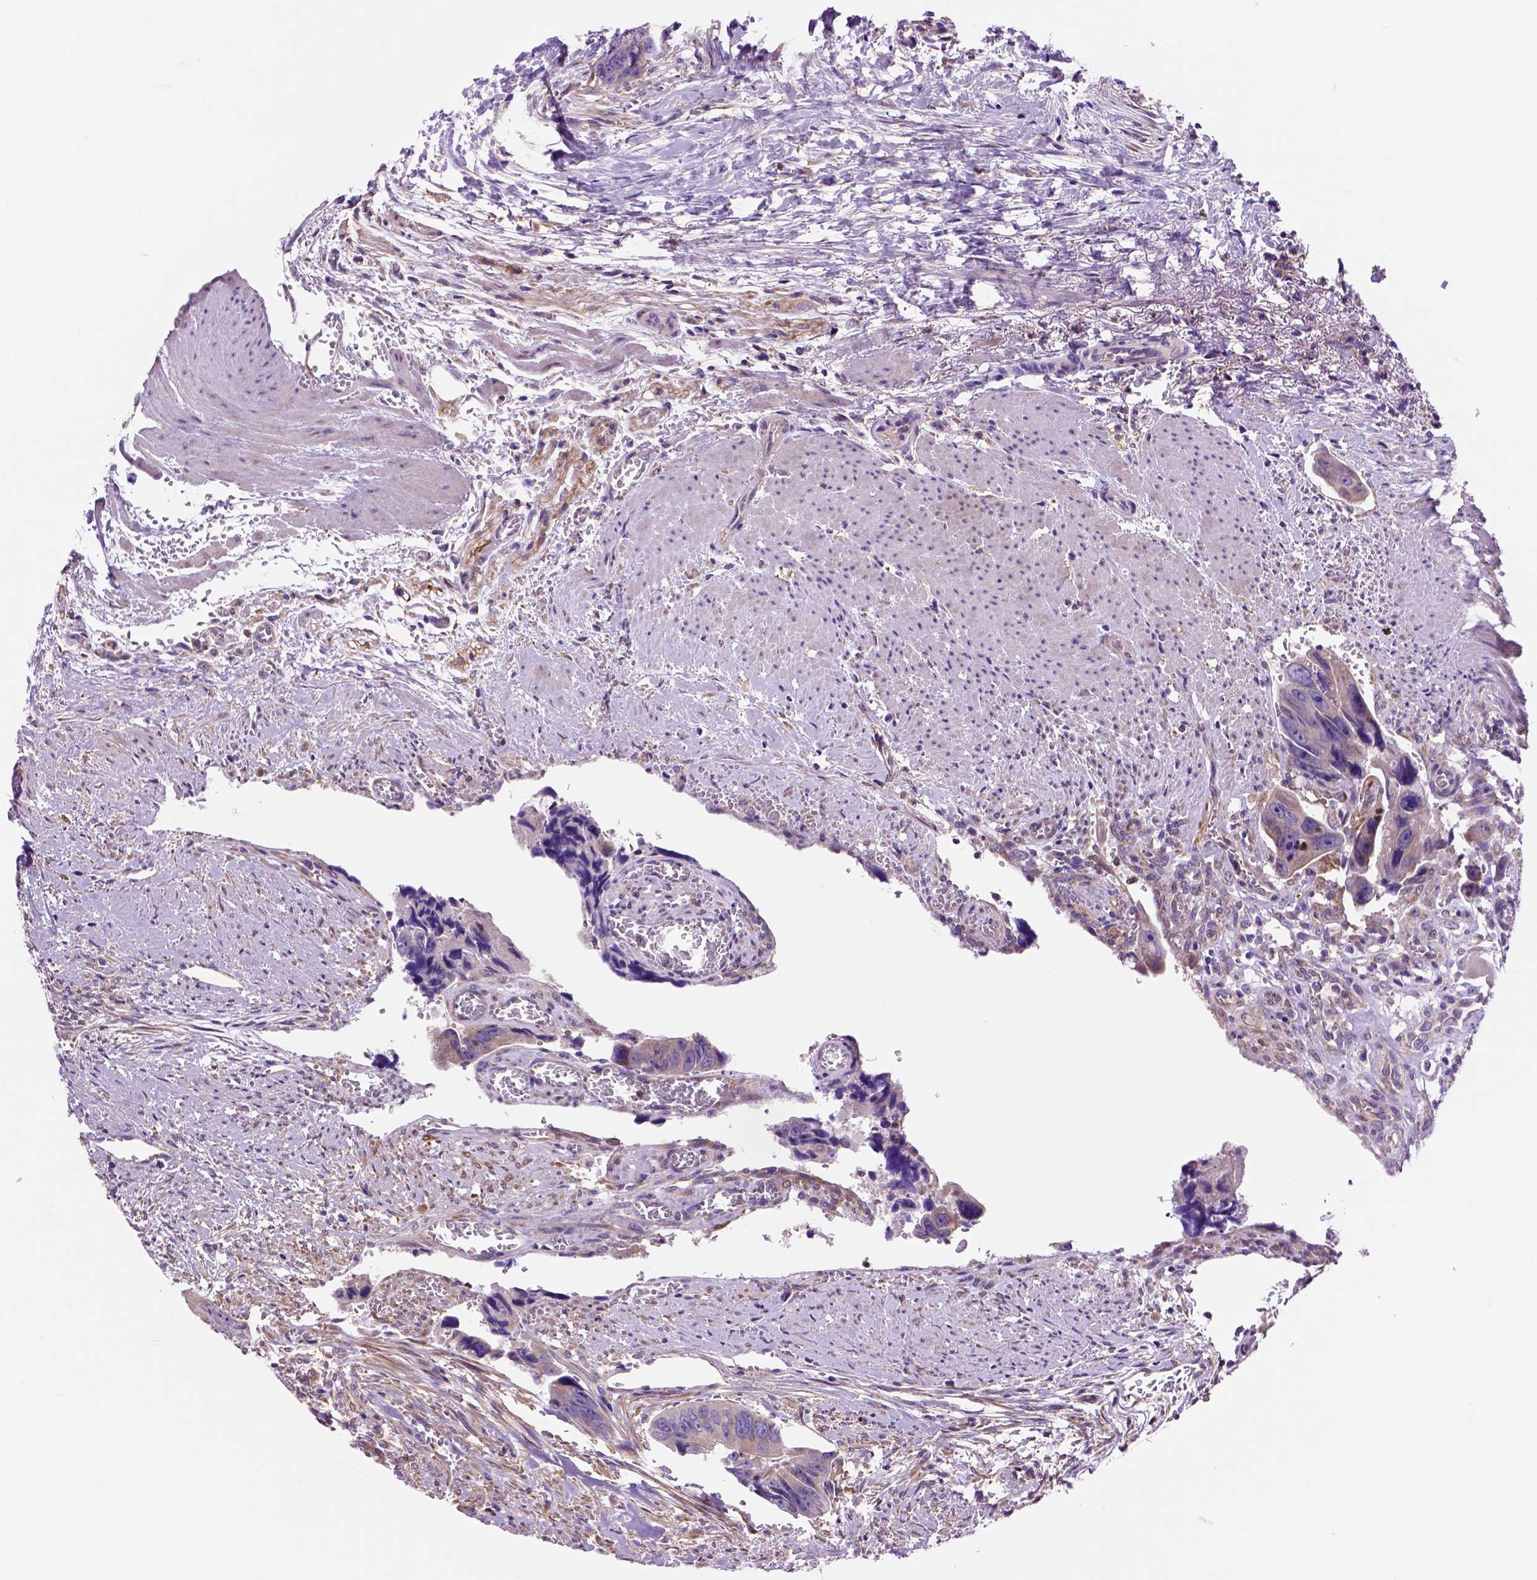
{"staining": {"intensity": "weak", "quantity": ">75%", "location": "cytoplasmic/membranous"}, "tissue": "colorectal cancer", "cell_type": "Tumor cells", "image_type": "cancer", "snomed": [{"axis": "morphology", "description": "Adenocarcinoma, NOS"}, {"axis": "topography", "description": "Rectum"}], "caption": "Colorectal cancer tissue shows weak cytoplasmic/membranous positivity in about >75% of tumor cells, visualized by immunohistochemistry. (DAB (3,3'-diaminobenzidine) IHC with brightfield microscopy, high magnification).", "gene": "PIAS3", "patient": {"sex": "male", "age": 76}}